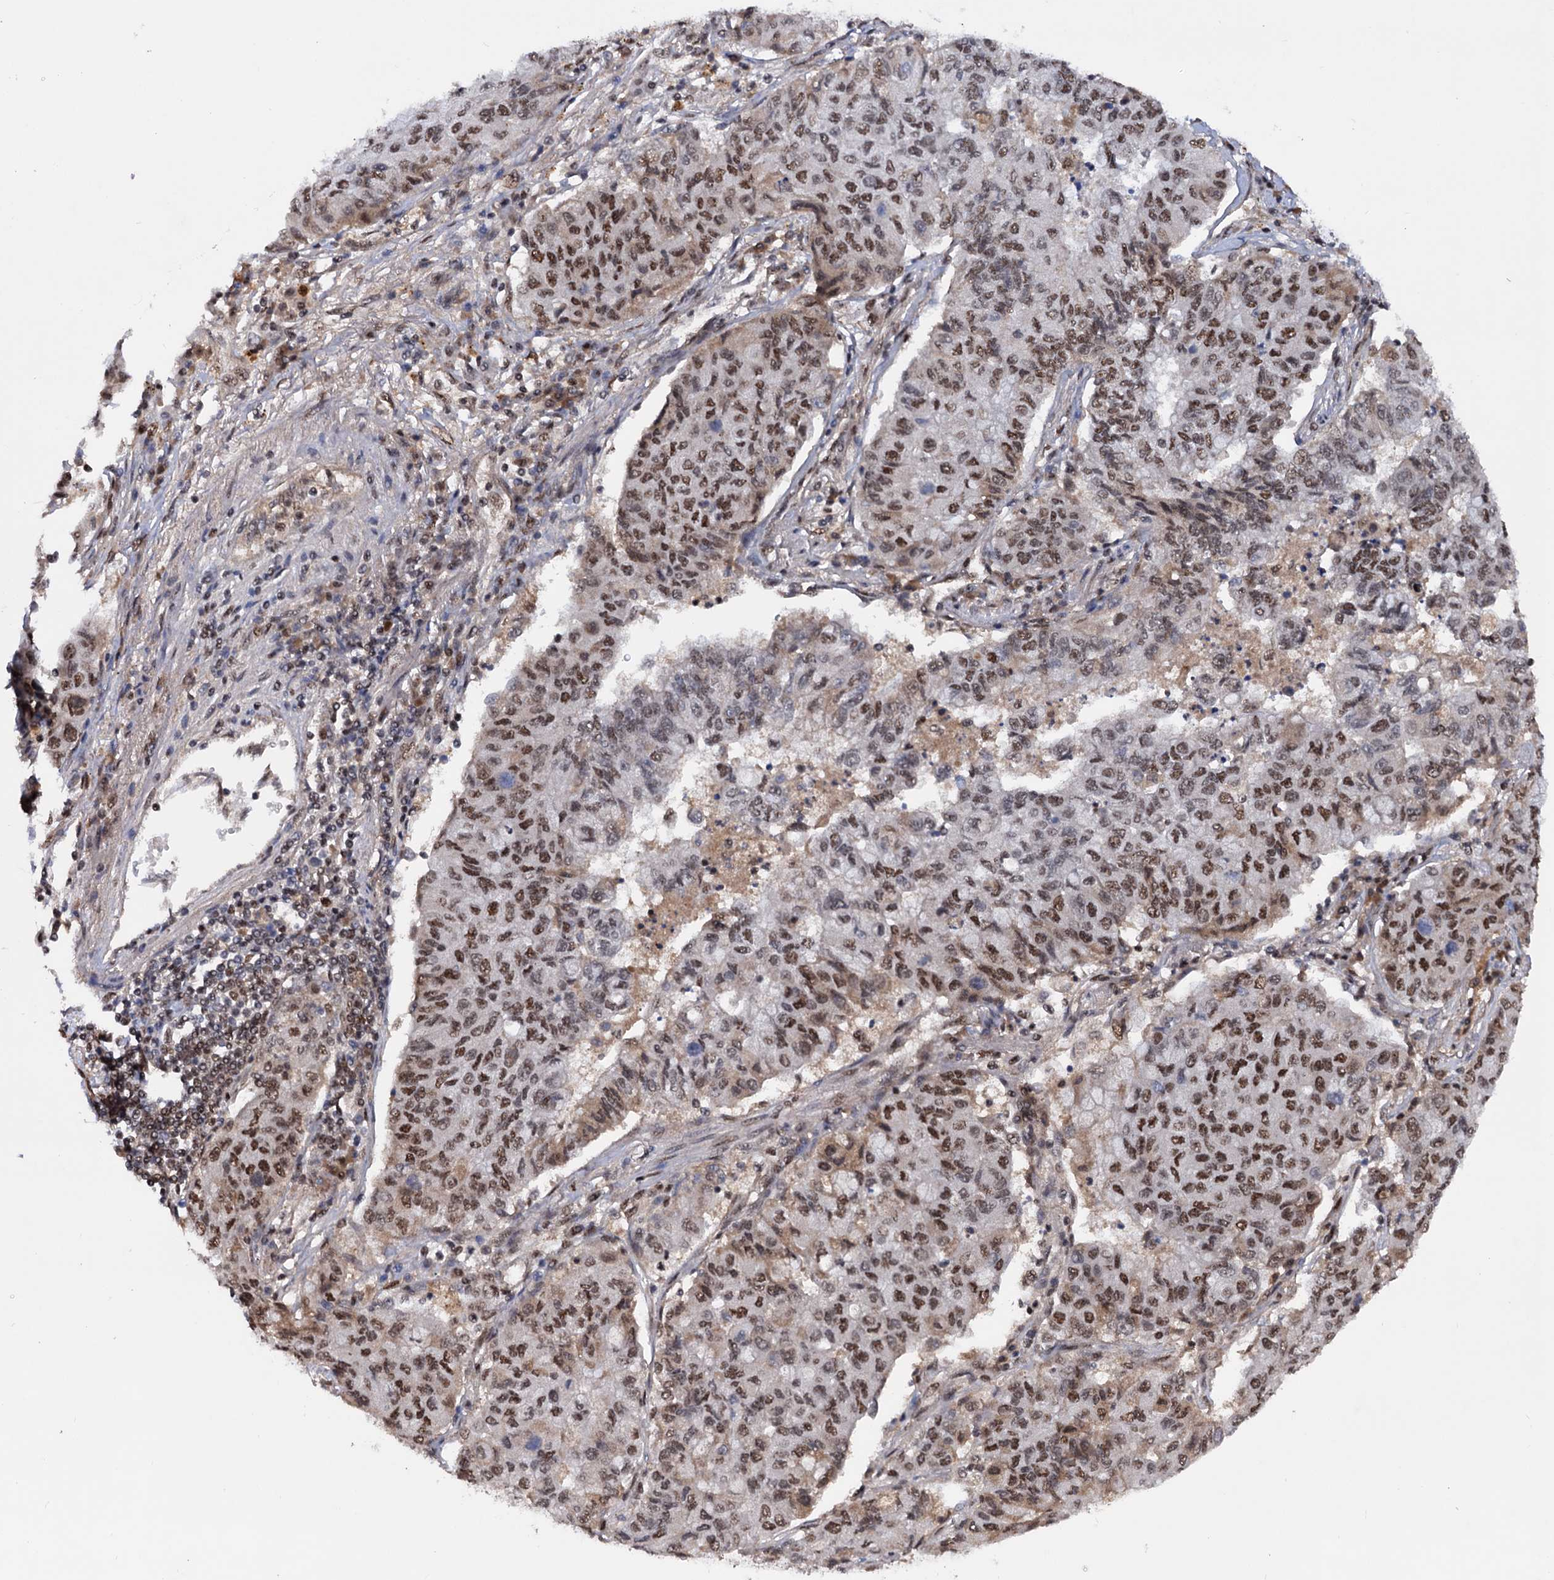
{"staining": {"intensity": "moderate", "quantity": ">75%", "location": "nuclear"}, "tissue": "lung cancer", "cell_type": "Tumor cells", "image_type": "cancer", "snomed": [{"axis": "morphology", "description": "Squamous cell carcinoma, NOS"}, {"axis": "topography", "description": "Lung"}], "caption": "Immunohistochemical staining of lung cancer (squamous cell carcinoma) exhibits medium levels of moderate nuclear protein positivity in approximately >75% of tumor cells. Nuclei are stained in blue.", "gene": "TBC1D12", "patient": {"sex": "male", "age": 74}}